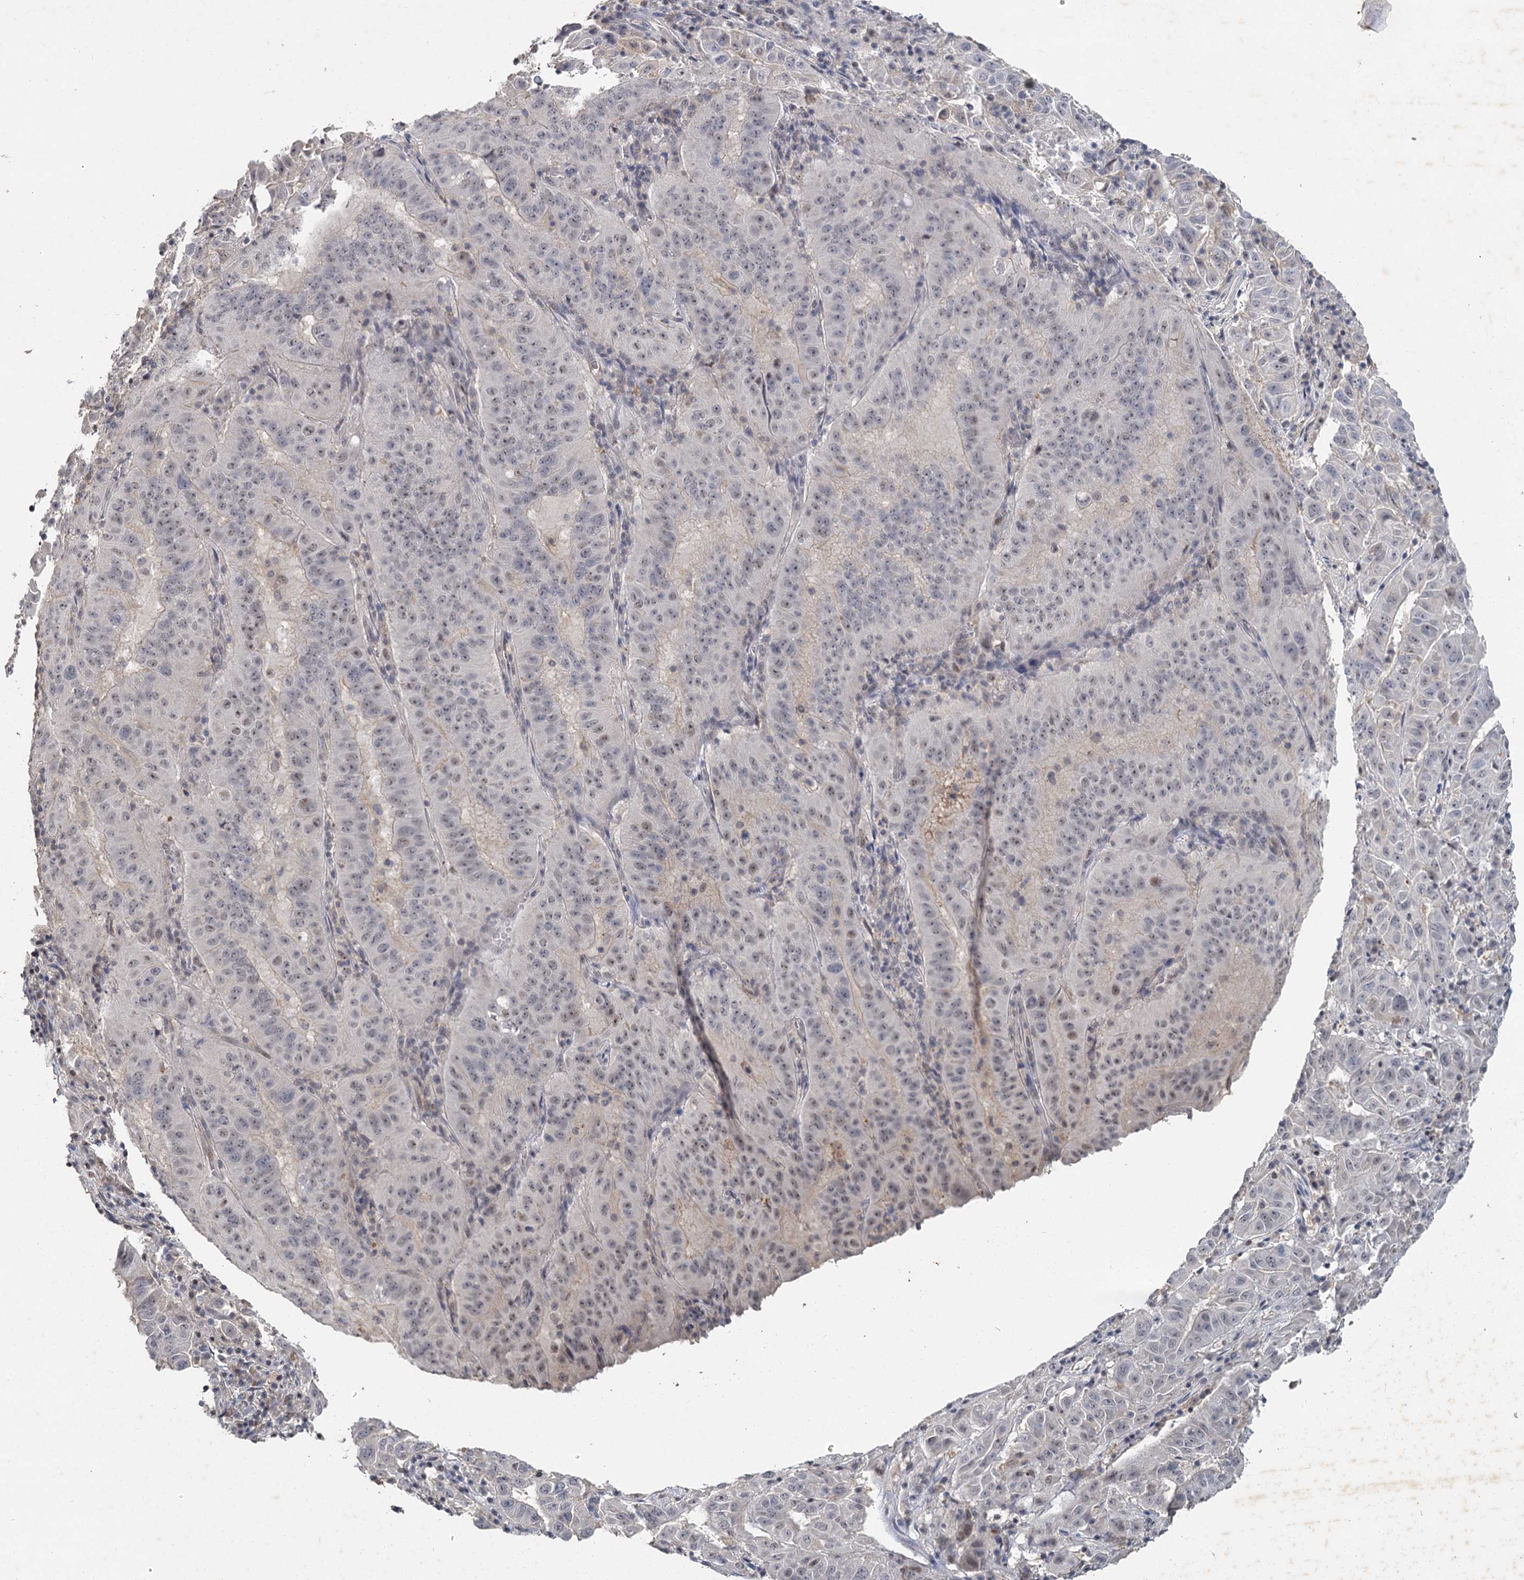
{"staining": {"intensity": "negative", "quantity": "none", "location": "none"}, "tissue": "pancreatic cancer", "cell_type": "Tumor cells", "image_type": "cancer", "snomed": [{"axis": "morphology", "description": "Adenocarcinoma, NOS"}, {"axis": "topography", "description": "Pancreas"}], "caption": "Pancreatic adenocarcinoma stained for a protein using IHC exhibits no staining tumor cells.", "gene": "MUCL1", "patient": {"sex": "male", "age": 63}}